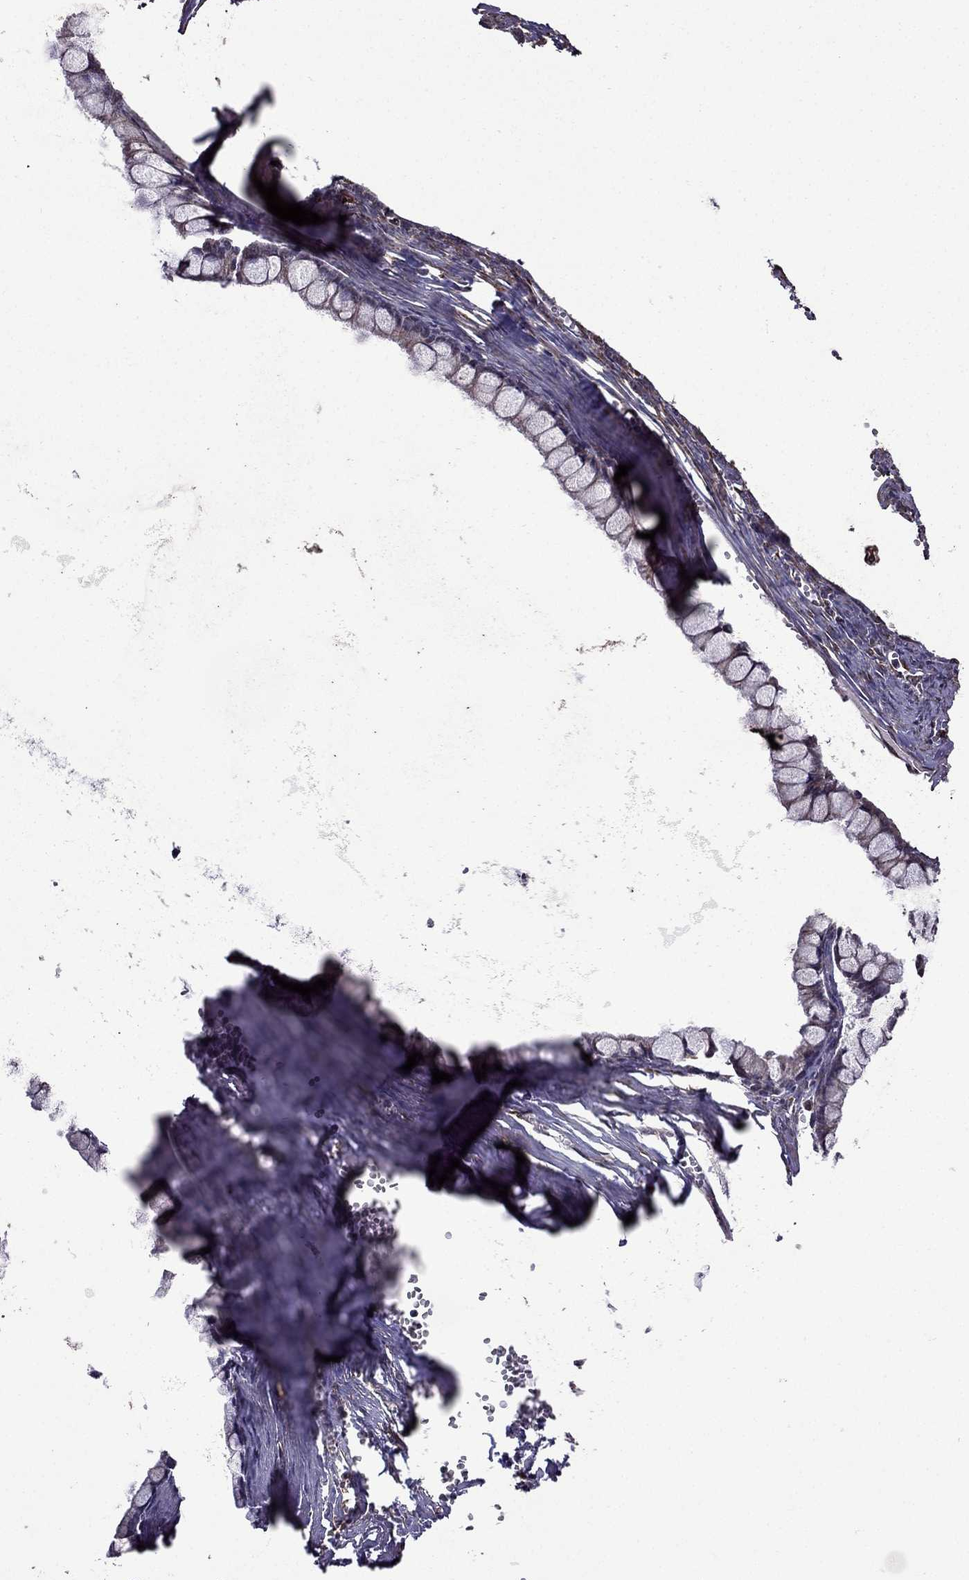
{"staining": {"intensity": "negative", "quantity": "none", "location": "none"}, "tissue": "ovarian cancer", "cell_type": "Tumor cells", "image_type": "cancer", "snomed": [{"axis": "morphology", "description": "Cystadenocarcinoma, mucinous, NOS"}, {"axis": "topography", "description": "Ovary"}], "caption": "Immunohistochemistry (IHC) photomicrograph of human ovarian cancer (mucinous cystadenocarcinoma) stained for a protein (brown), which reveals no expression in tumor cells.", "gene": "IKBIP", "patient": {"sex": "female", "age": 67}}